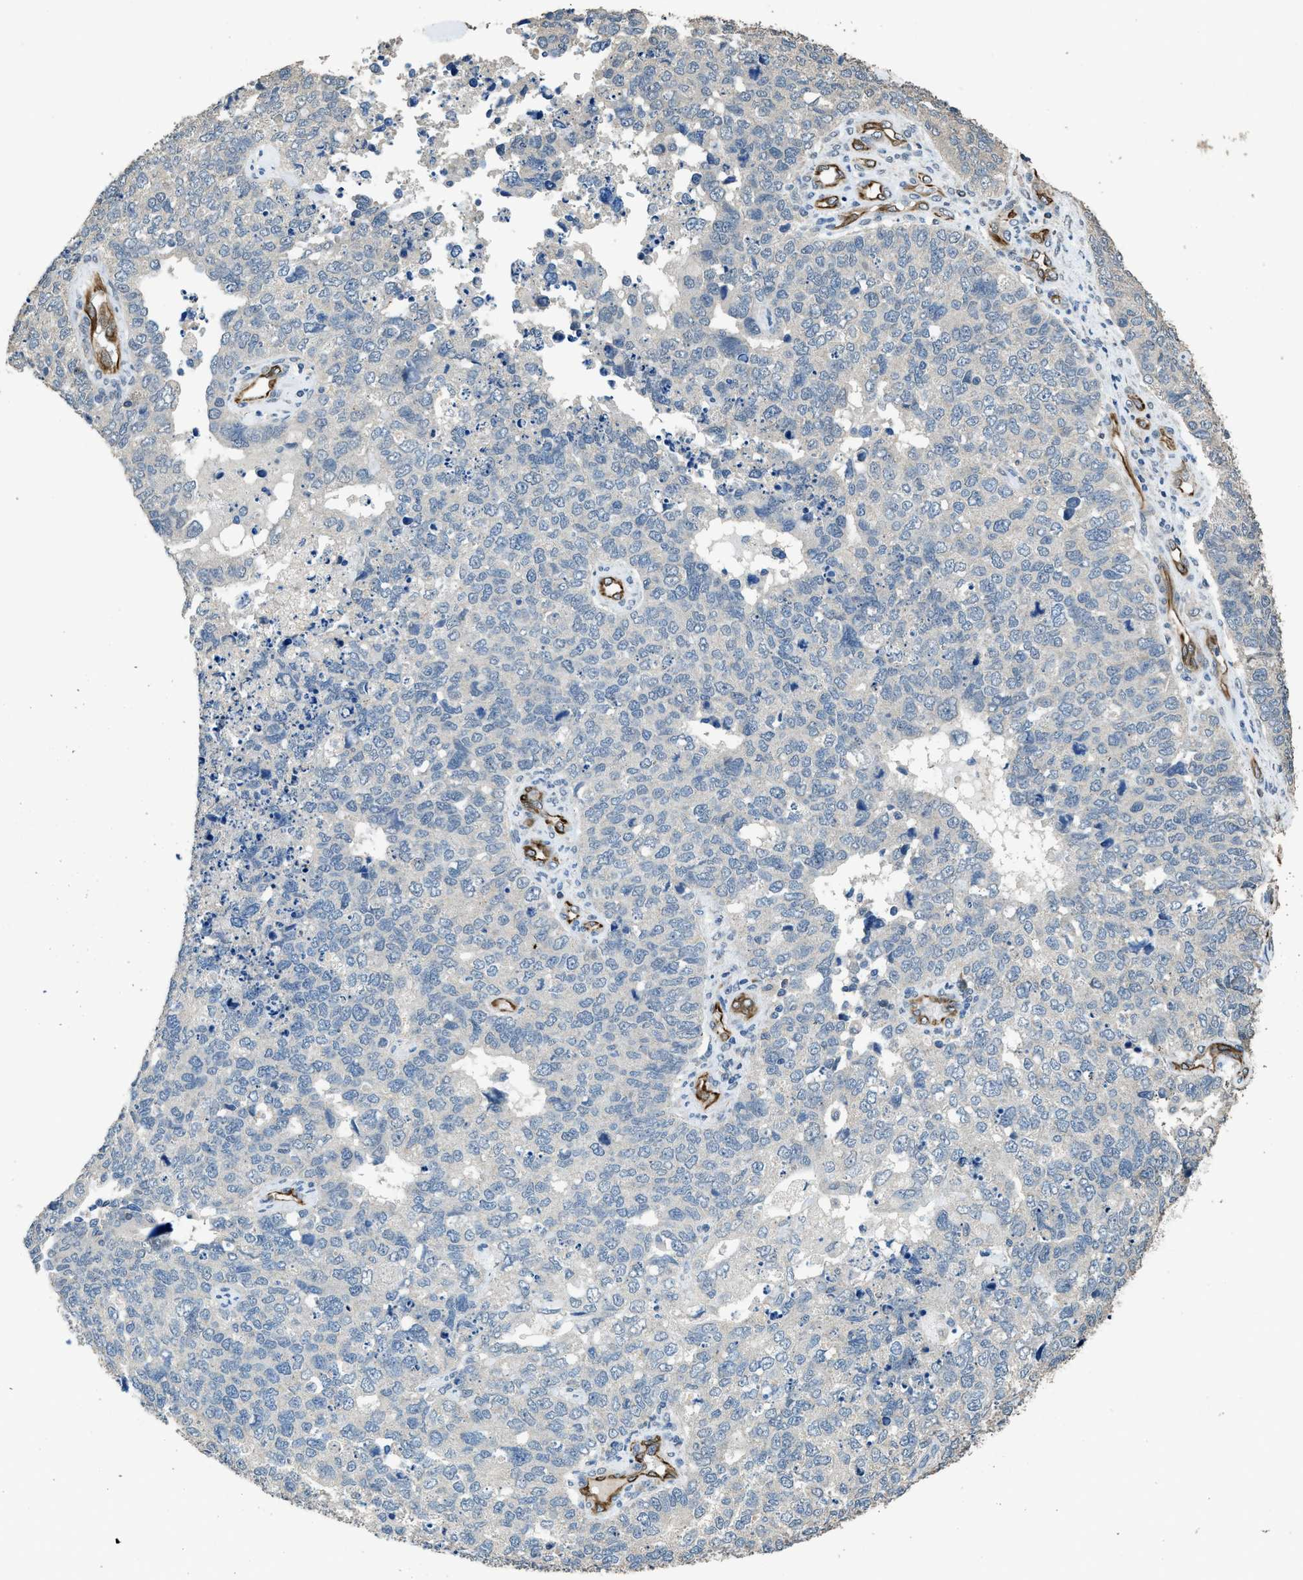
{"staining": {"intensity": "negative", "quantity": "none", "location": "none"}, "tissue": "cervical cancer", "cell_type": "Tumor cells", "image_type": "cancer", "snomed": [{"axis": "morphology", "description": "Squamous cell carcinoma, NOS"}, {"axis": "topography", "description": "Cervix"}], "caption": "An IHC photomicrograph of cervical squamous cell carcinoma is shown. There is no staining in tumor cells of cervical squamous cell carcinoma. (Stains: DAB (3,3'-diaminobenzidine) IHC with hematoxylin counter stain, Microscopy: brightfield microscopy at high magnification).", "gene": "SYNM", "patient": {"sex": "female", "age": 63}}